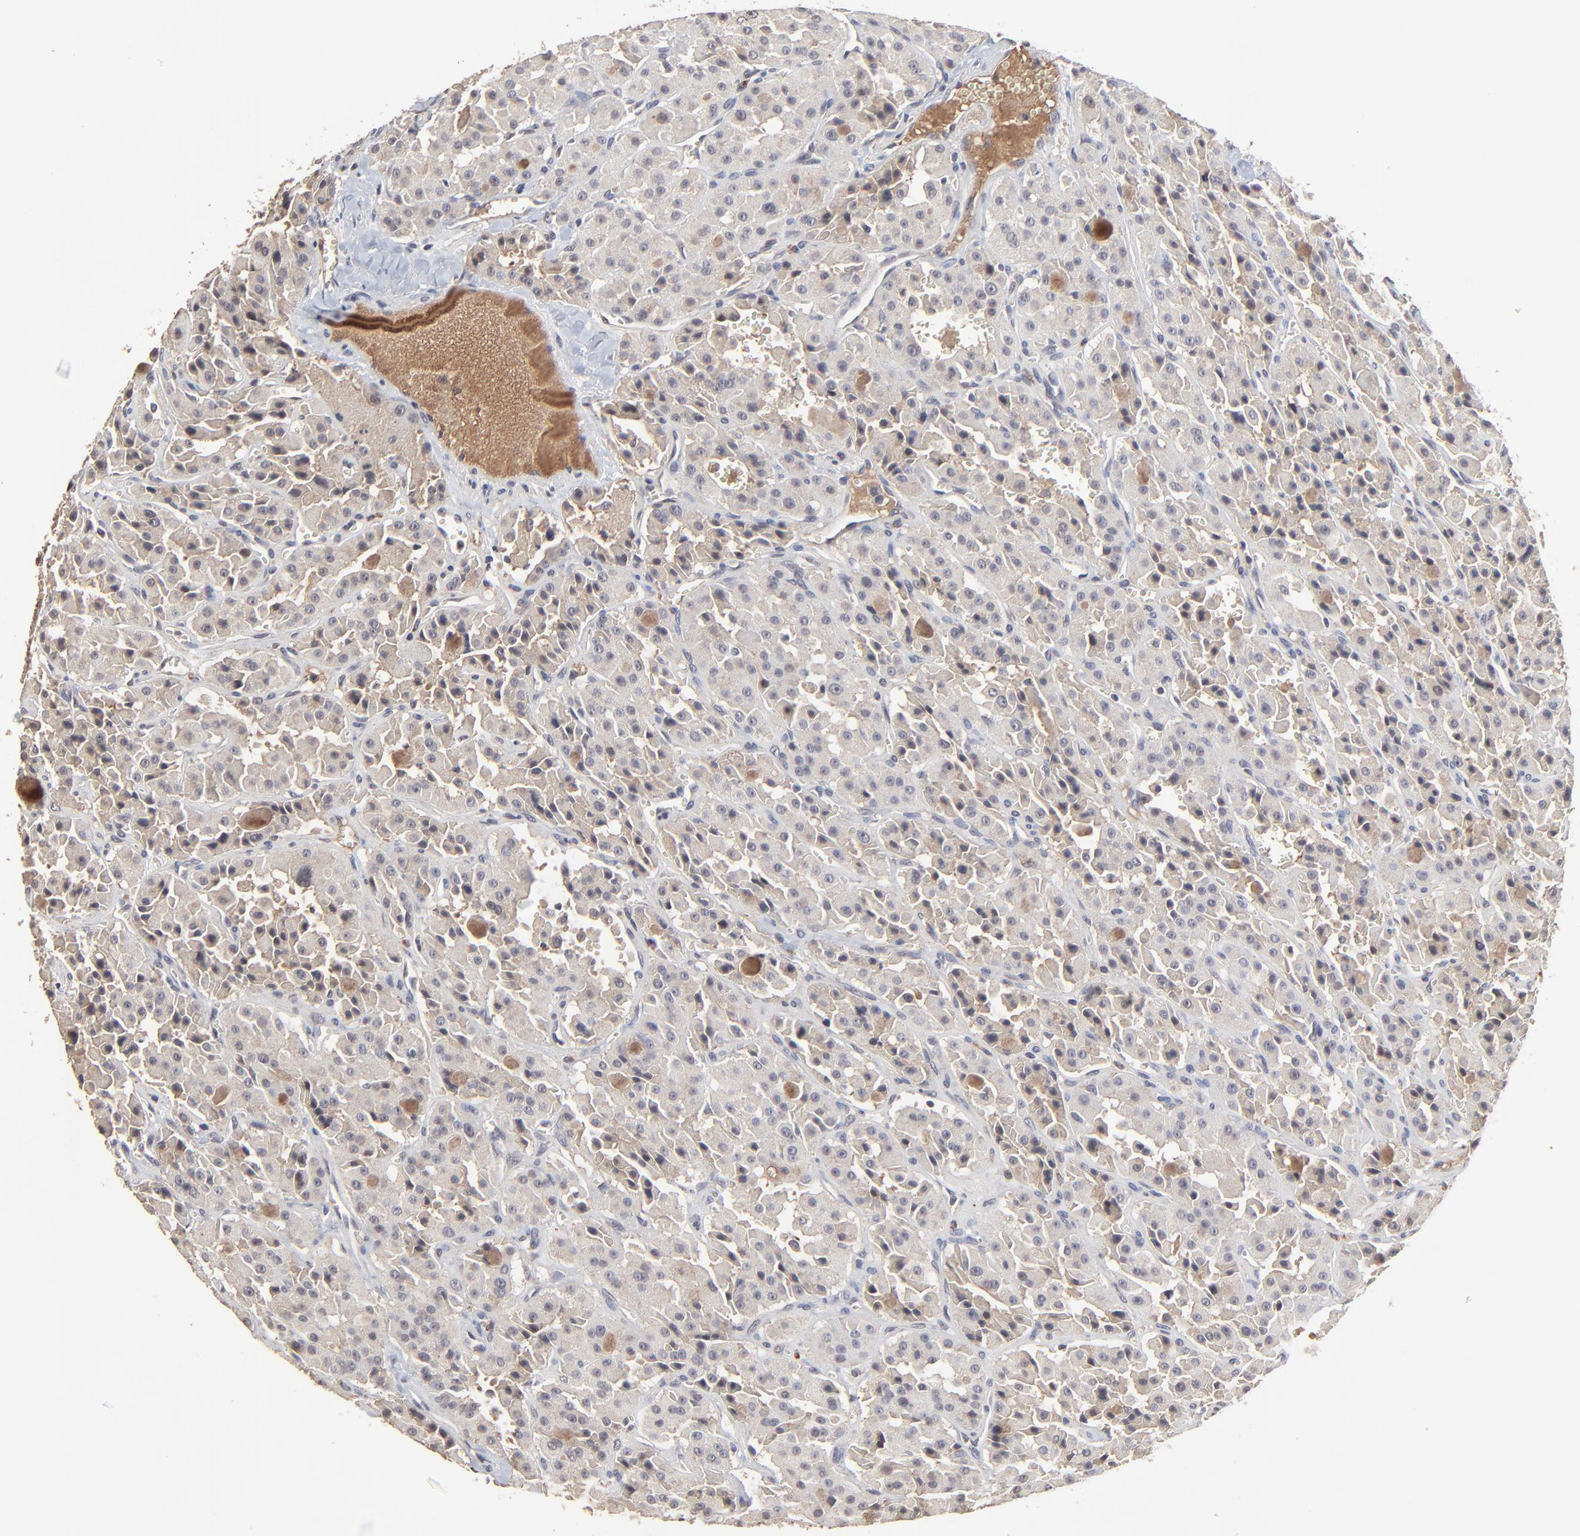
{"staining": {"intensity": "weak", "quantity": "25%-75%", "location": "cytoplasmic/membranous"}, "tissue": "thyroid cancer", "cell_type": "Tumor cells", "image_type": "cancer", "snomed": [{"axis": "morphology", "description": "Carcinoma, NOS"}, {"axis": "topography", "description": "Thyroid gland"}], "caption": "A high-resolution histopathology image shows immunohistochemistry staining of carcinoma (thyroid), which reveals weak cytoplasmic/membranous staining in about 25%-75% of tumor cells. The staining was performed using DAB to visualize the protein expression in brown, while the nuclei were stained in blue with hematoxylin (Magnification: 20x).", "gene": "VPREB3", "patient": {"sex": "male", "age": 76}}